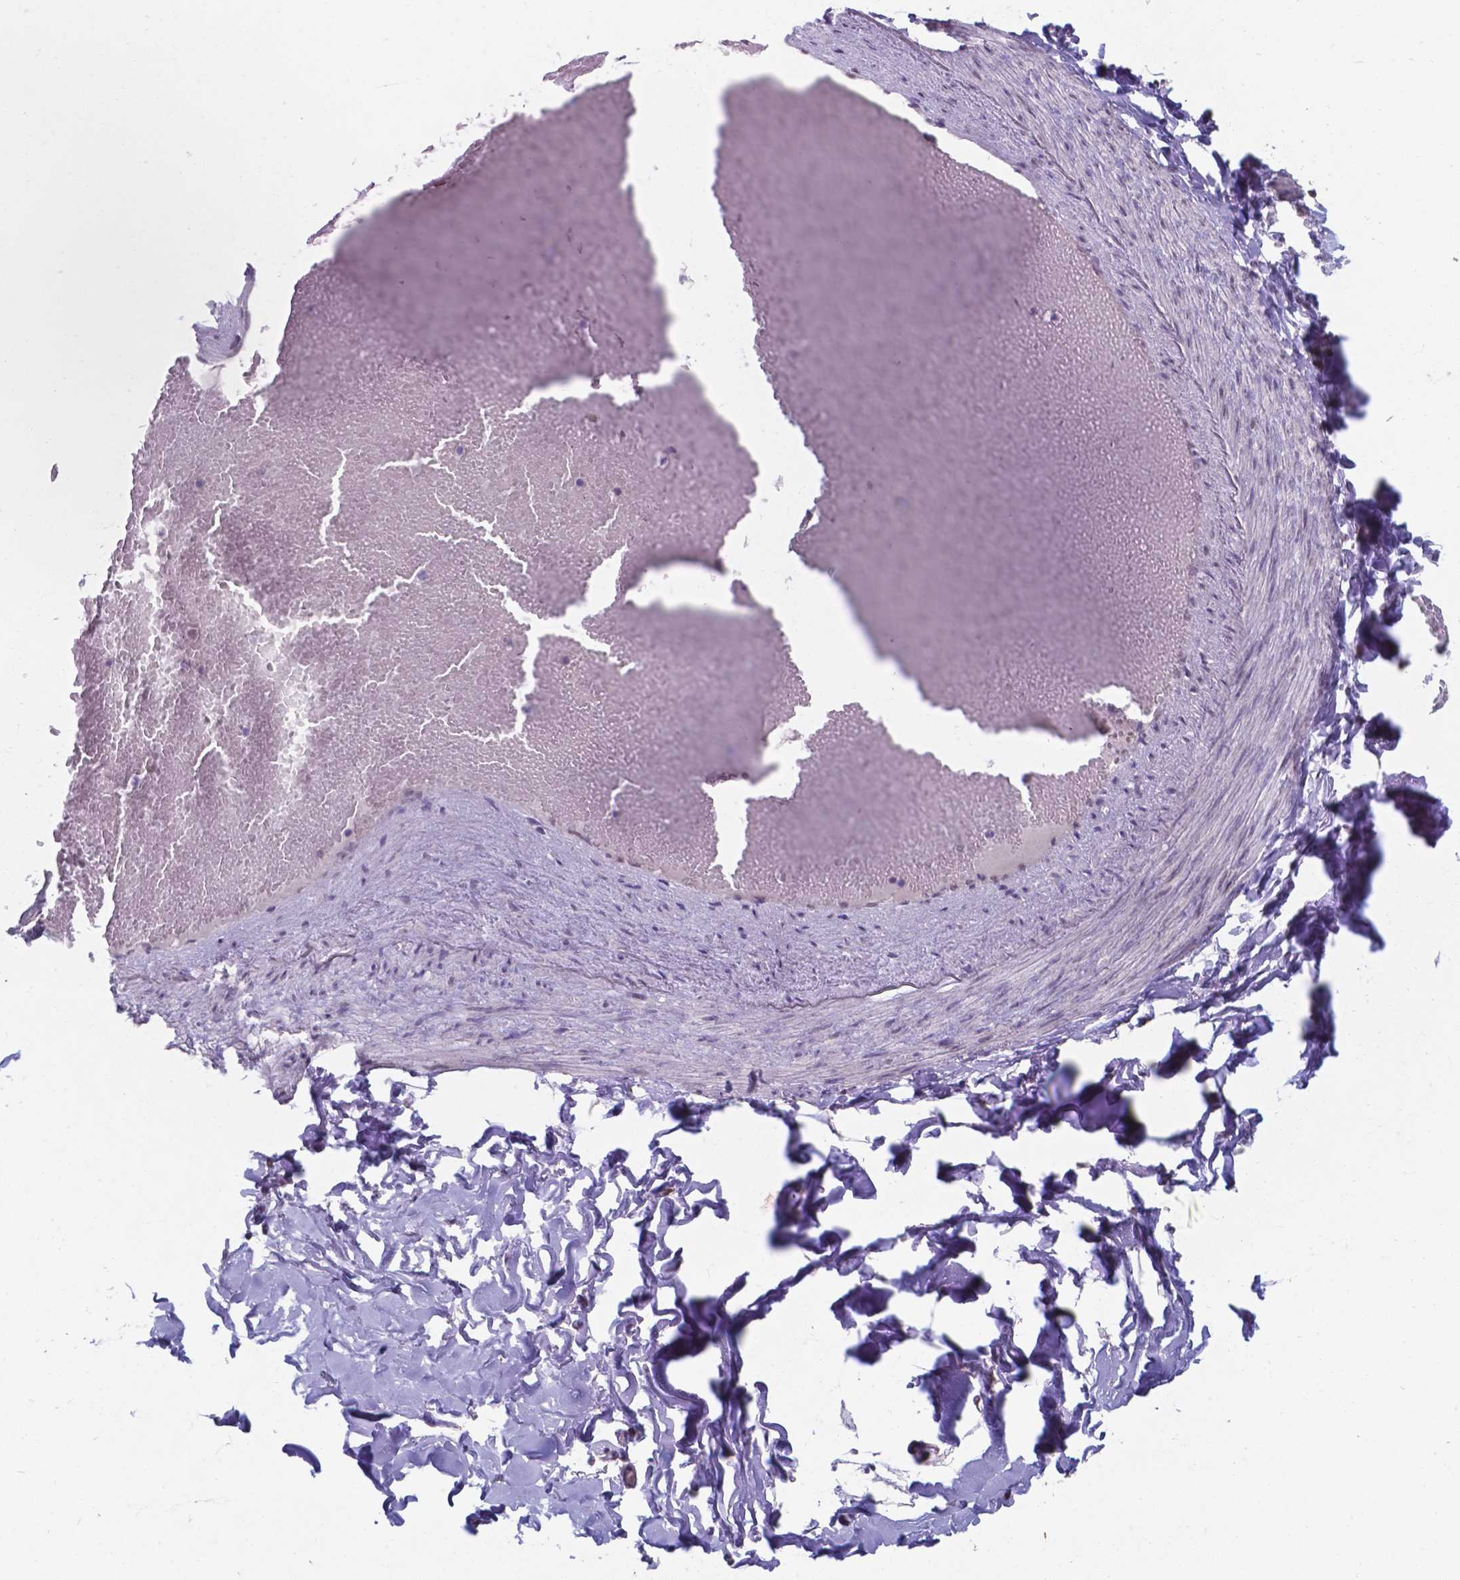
{"staining": {"intensity": "weak", "quantity": "<25%", "location": "cytoplasmic/membranous"}, "tissue": "adipose tissue", "cell_type": "Adipocytes", "image_type": "normal", "snomed": [{"axis": "morphology", "description": "Normal tissue, NOS"}, {"axis": "topography", "description": "Gallbladder"}, {"axis": "topography", "description": "Peripheral nerve tissue"}], "caption": "Immunohistochemistry (IHC) image of unremarkable human adipose tissue stained for a protein (brown), which reveals no positivity in adipocytes.", "gene": "UBE2E2", "patient": {"sex": "female", "age": 45}}